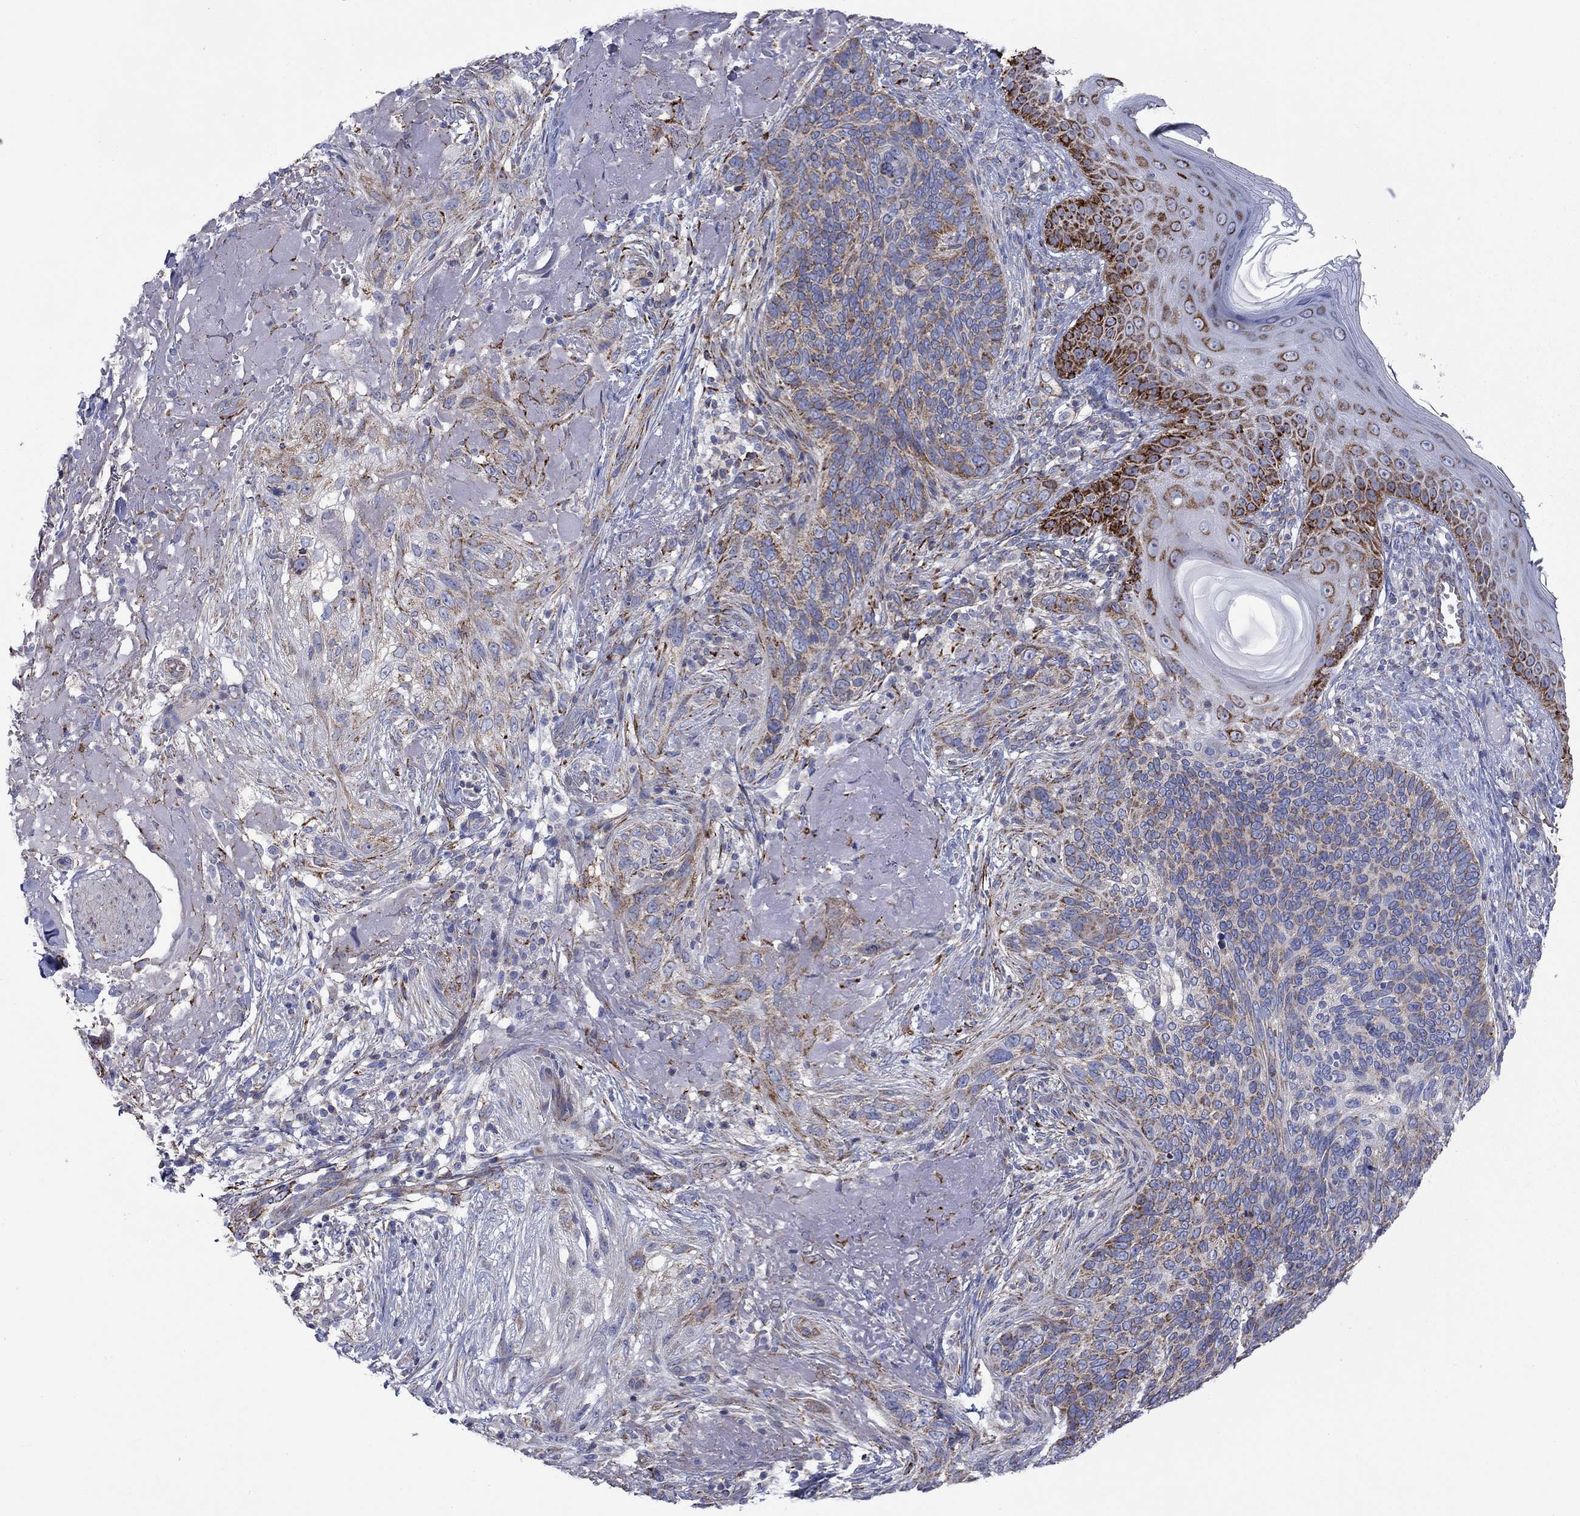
{"staining": {"intensity": "moderate", "quantity": "25%-75%", "location": "cytoplasmic/membranous"}, "tissue": "skin cancer", "cell_type": "Tumor cells", "image_type": "cancer", "snomed": [{"axis": "morphology", "description": "Basal cell carcinoma"}, {"axis": "topography", "description": "Skin"}], "caption": "A micrograph of human skin cancer stained for a protein shows moderate cytoplasmic/membranous brown staining in tumor cells.", "gene": "CISD1", "patient": {"sex": "male", "age": 91}}